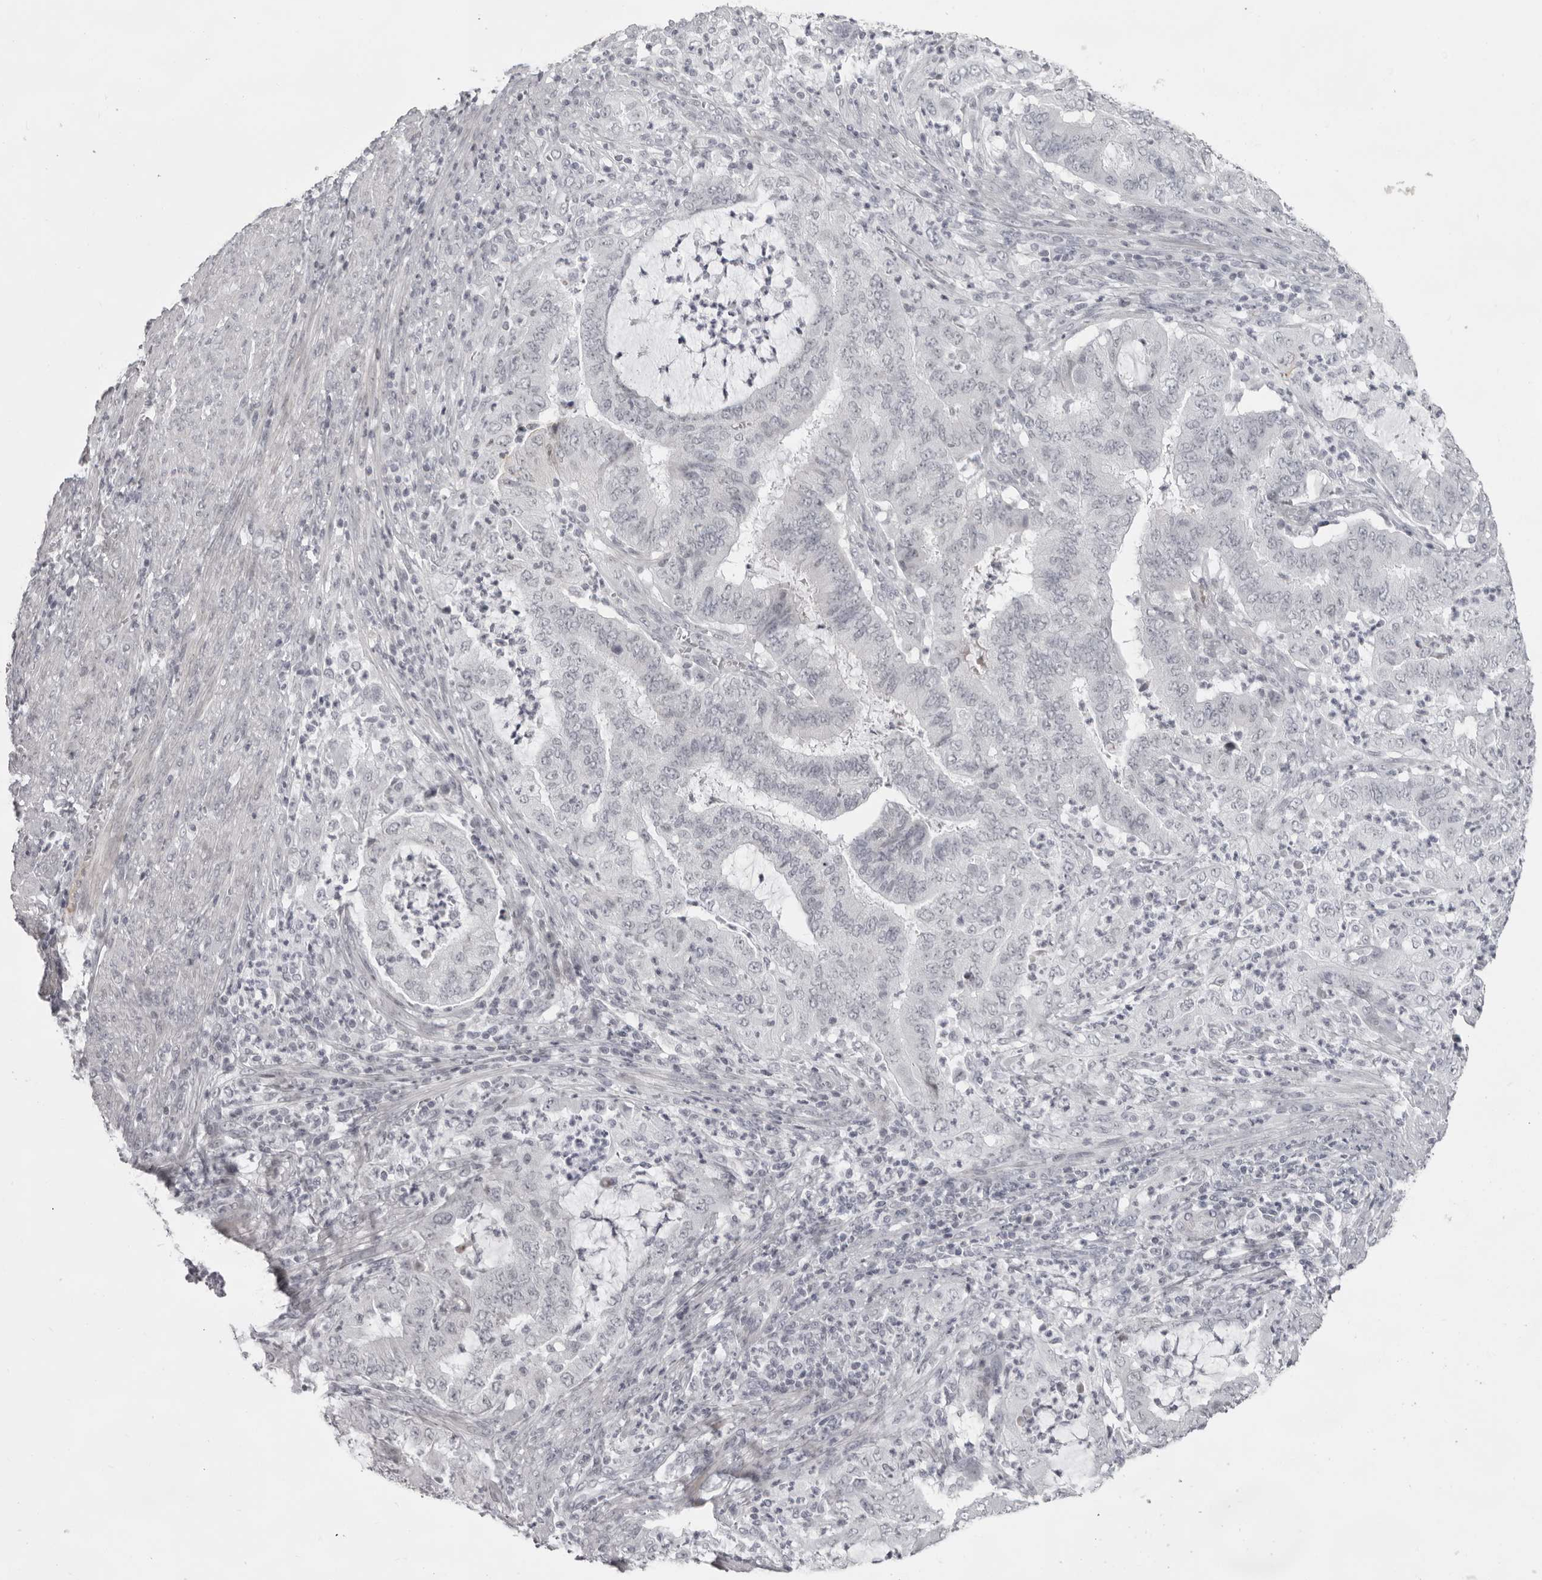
{"staining": {"intensity": "weak", "quantity": "25%-75%", "location": "cytoplasmic/membranous"}, "tissue": "endometrial cancer", "cell_type": "Tumor cells", "image_type": "cancer", "snomed": [{"axis": "morphology", "description": "Adenocarcinoma, NOS"}, {"axis": "topography", "description": "Endometrium"}], "caption": "Immunohistochemical staining of human endometrial cancer reveals weak cytoplasmic/membranous protein staining in approximately 25%-75% of tumor cells.", "gene": "NUDT18", "patient": {"sex": "female", "age": 51}}